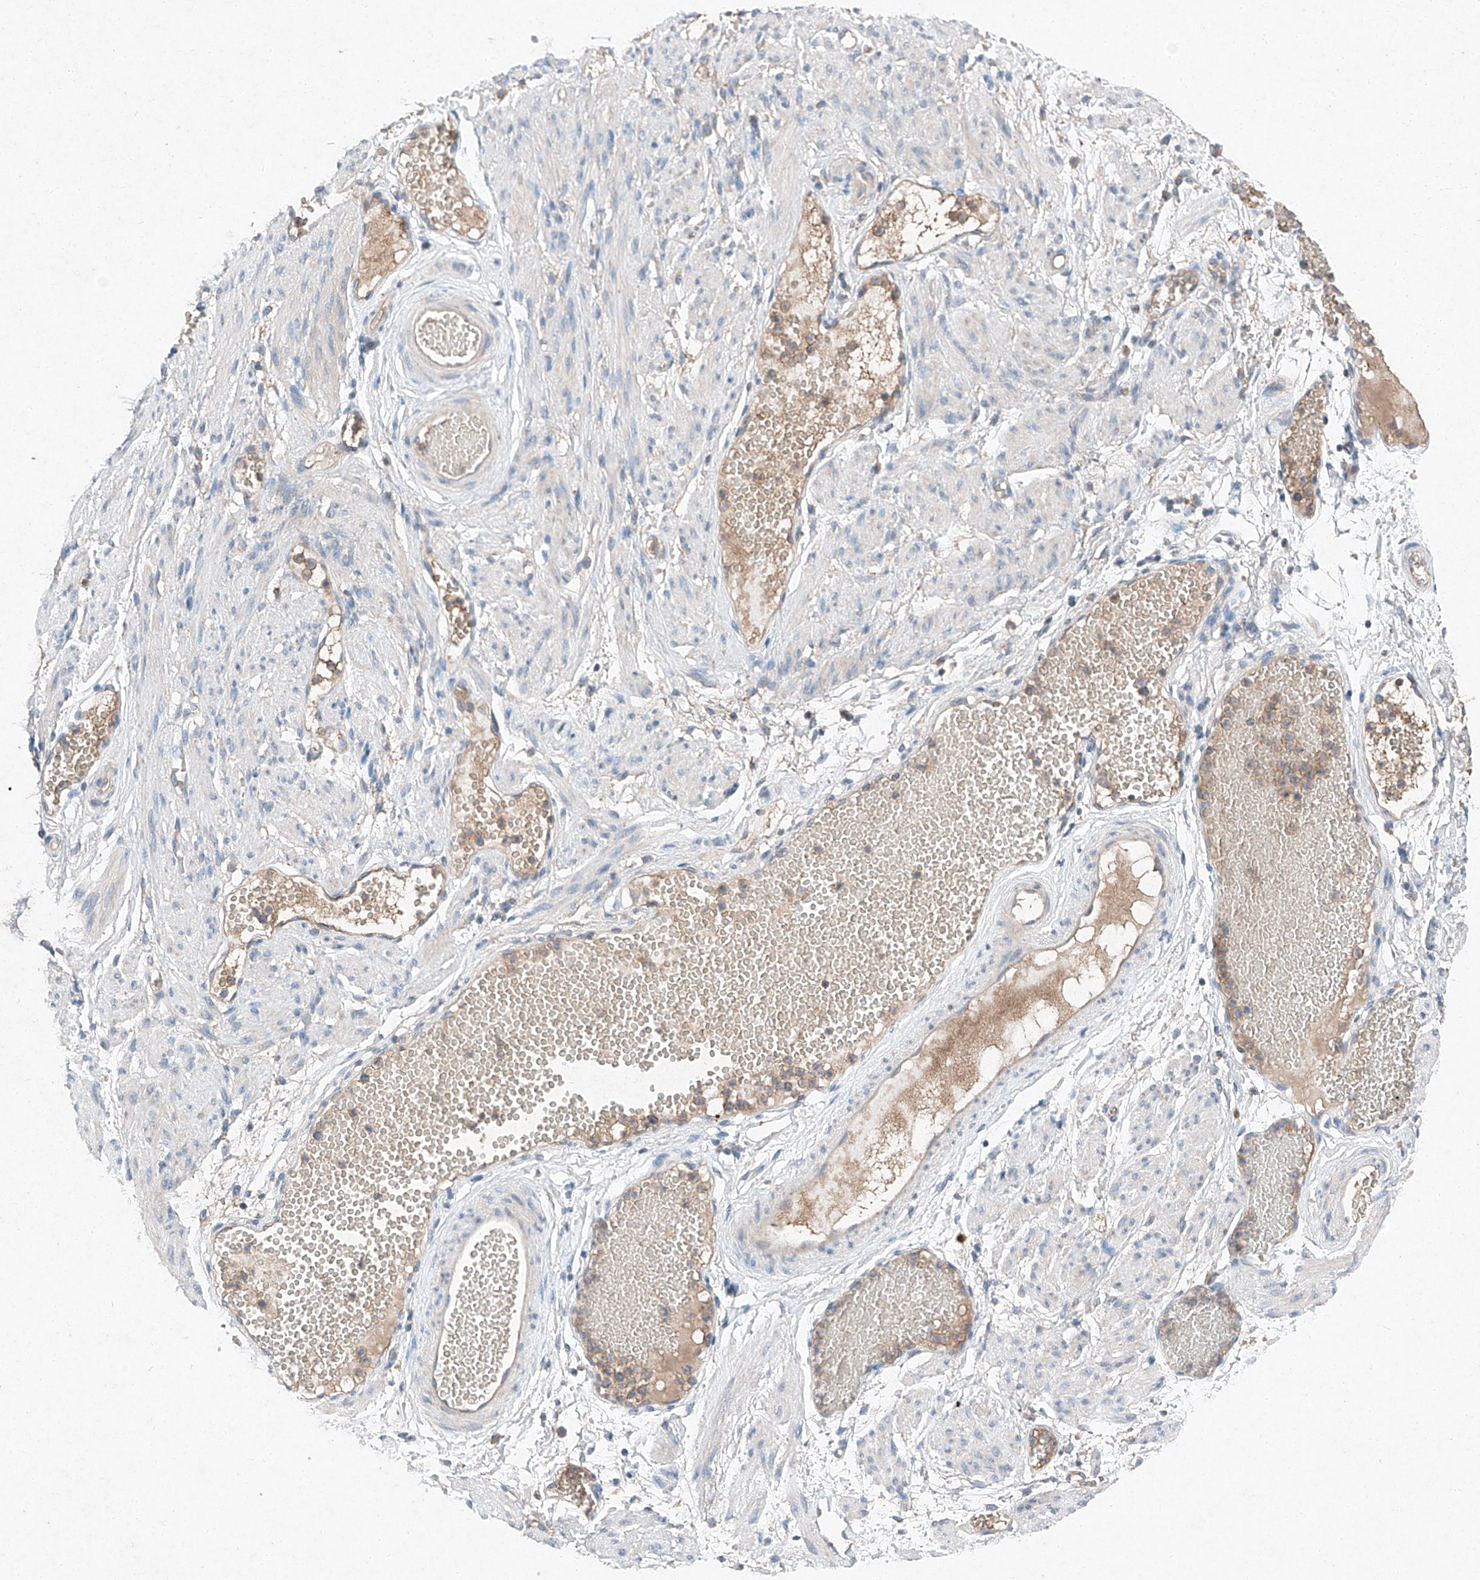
{"staining": {"intensity": "moderate", "quantity": ">75%", "location": "cytoplasmic/membranous"}, "tissue": "adipose tissue", "cell_type": "Adipocytes", "image_type": "normal", "snomed": [{"axis": "morphology", "description": "Normal tissue, NOS"}, {"axis": "topography", "description": "Smooth muscle"}, {"axis": "topography", "description": "Peripheral nerve tissue"}], "caption": "Immunohistochemical staining of unremarkable adipose tissue reveals >75% levels of moderate cytoplasmic/membranous protein staining in about >75% of adipocytes. The staining is performed using DAB brown chromogen to label protein expression. The nuclei are counter-stained blue using hematoxylin.", "gene": "RUSC1", "patient": {"sex": "female", "age": 39}}